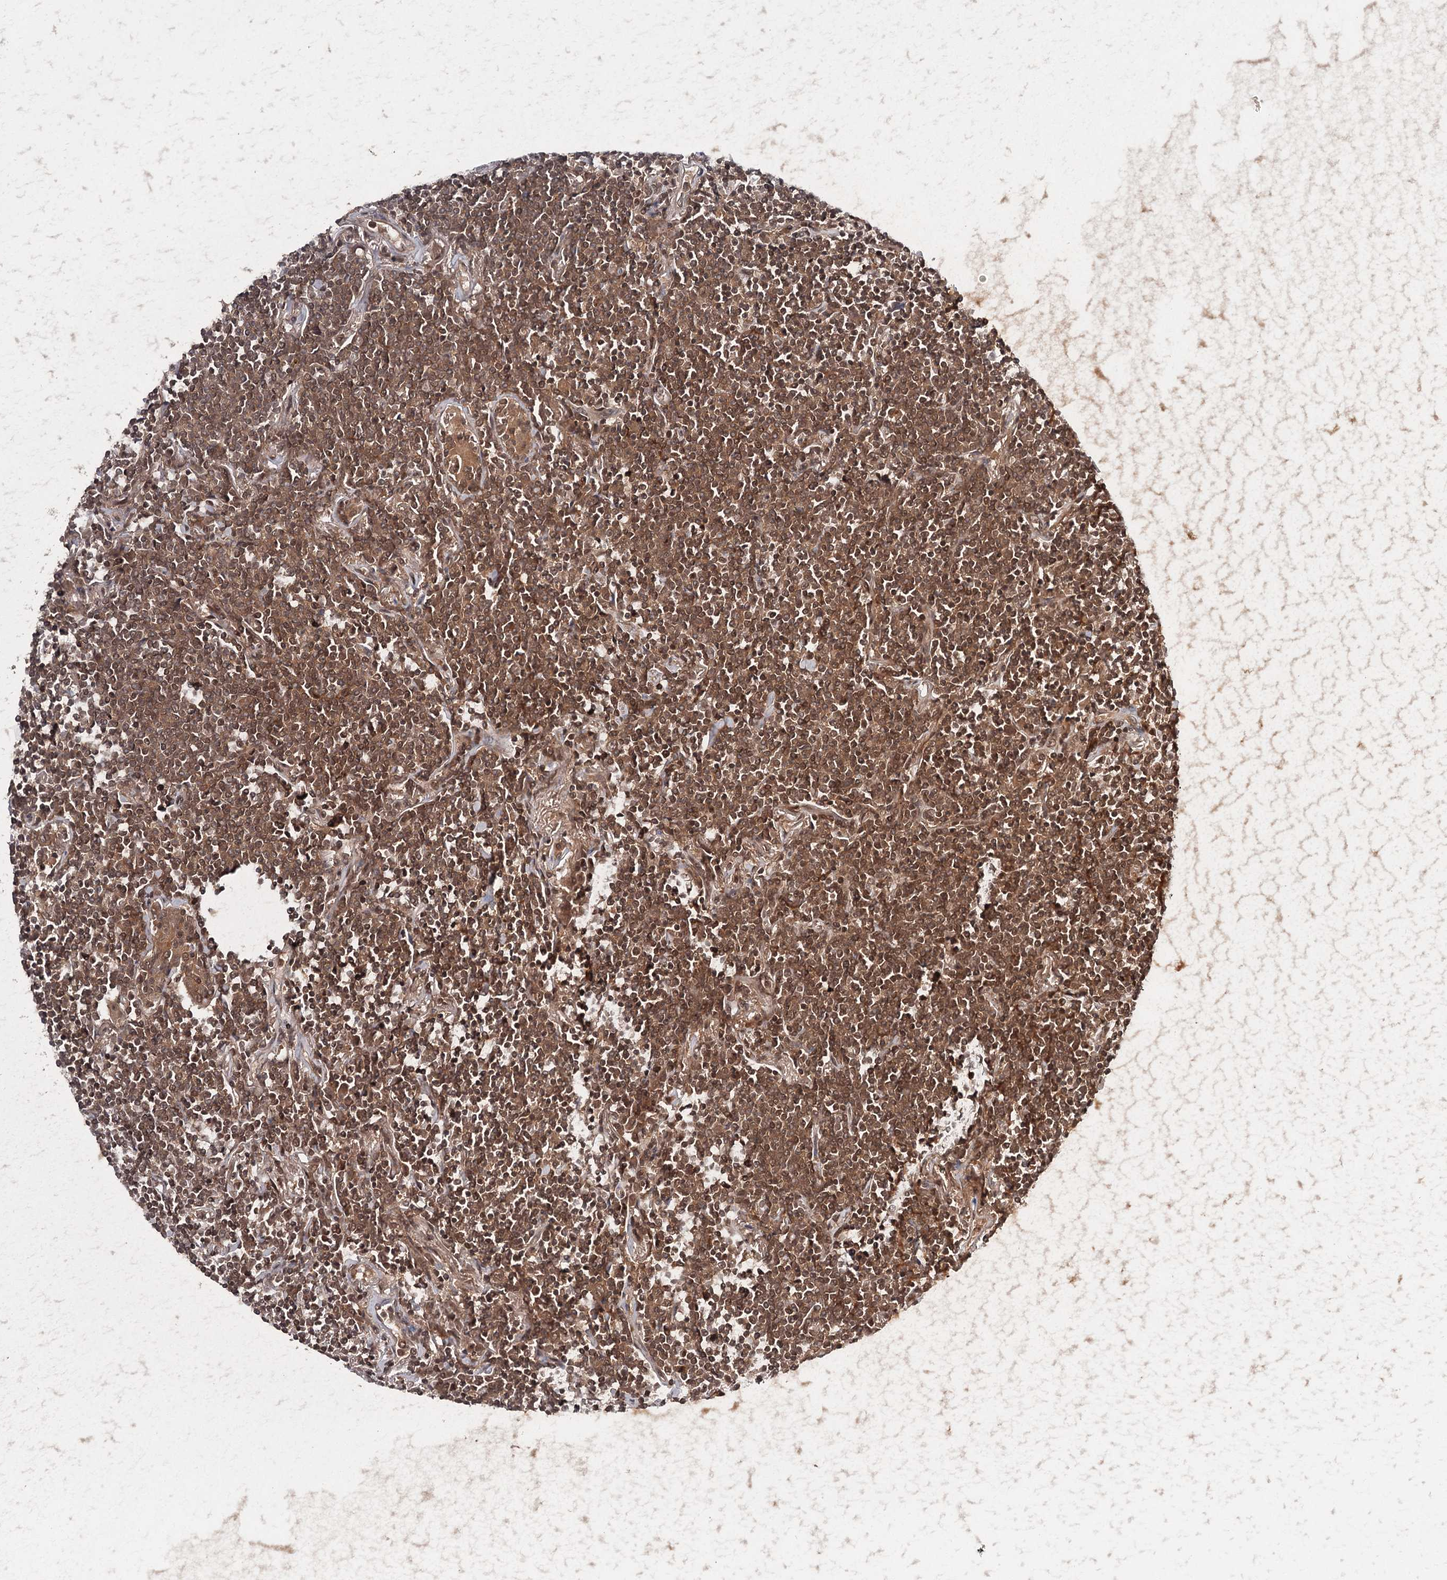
{"staining": {"intensity": "moderate", "quantity": ">75%", "location": "cytoplasmic/membranous,nuclear"}, "tissue": "lymphoma", "cell_type": "Tumor cells", "image_type": "cancer", "snomed": [{"axis": "morphology", "description": "Malignant lymphoma, non-Hodgkin's type, Low grade"}, {"axis": "topography", "description": "Lung"}], "caption": "Malignant lymphoma, non-Hodgkin's type (low-grade) stained with a protein marker exhibits moderate staining in tumor cells.", "gene": "FAXC", "patient": {"sex": "female", "age": 71}}